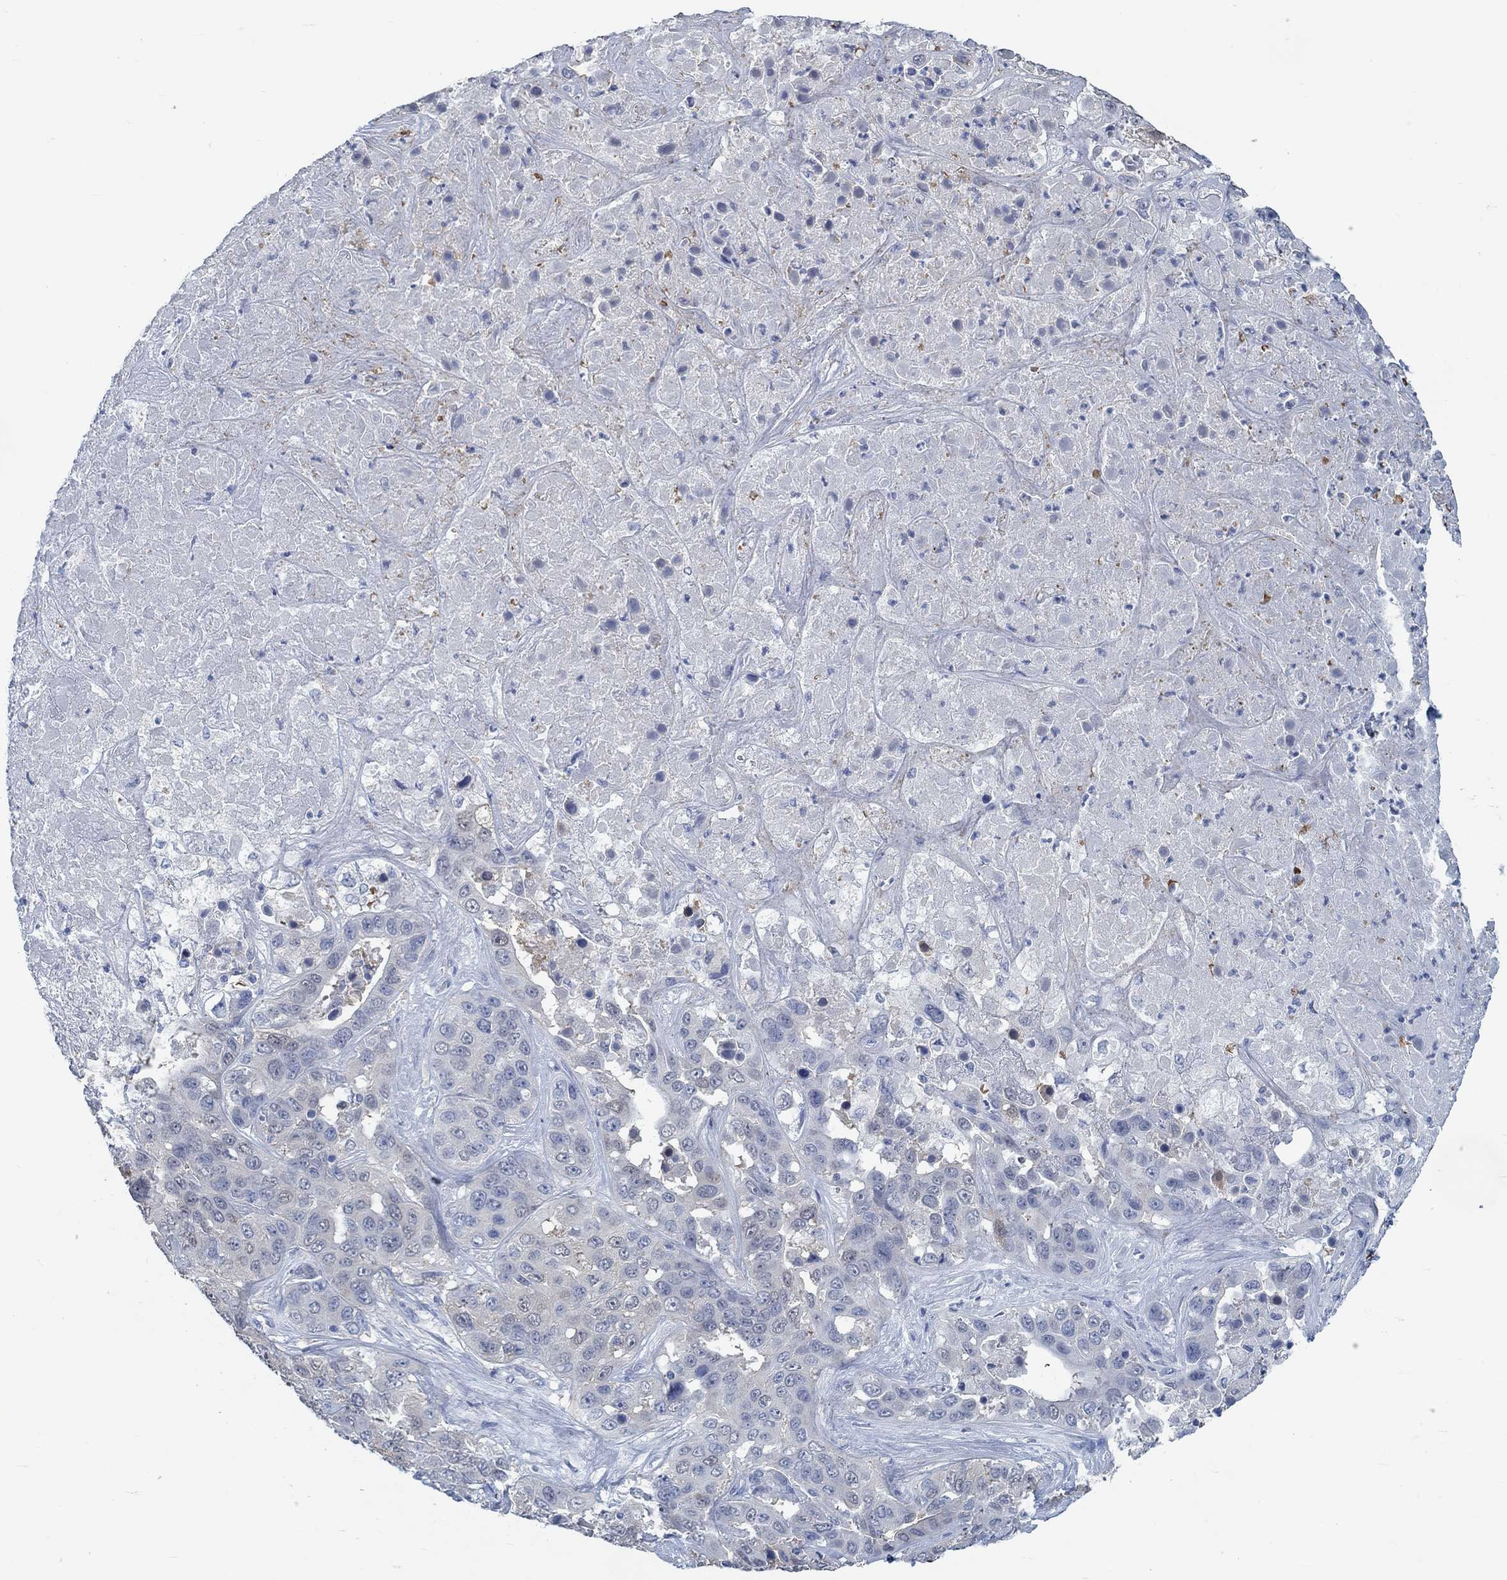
{"staining": {"intensity": "negative", "quantity": "none", "location": "none"}, "tissue": "liver cancer", "cell_type": "Tumor cells", "image_type": "cancer", "snomed": [{"axis": "morphology", "description": "Cholangiocarcinoma"}, {"axis": "topography", "description": "Liver"}], "caption": "Immunohistochemistry of human liver cholangiocarcinoma demonstrates no expression in tumor cells. (Stains: DAB immunohistochemistry (IHC) with hematoxylin counter stain, Microscopy: brightfield microscopy at high magnification).", "gene": "TEKT4", "patient": {"sex": "female", "age": 52}}